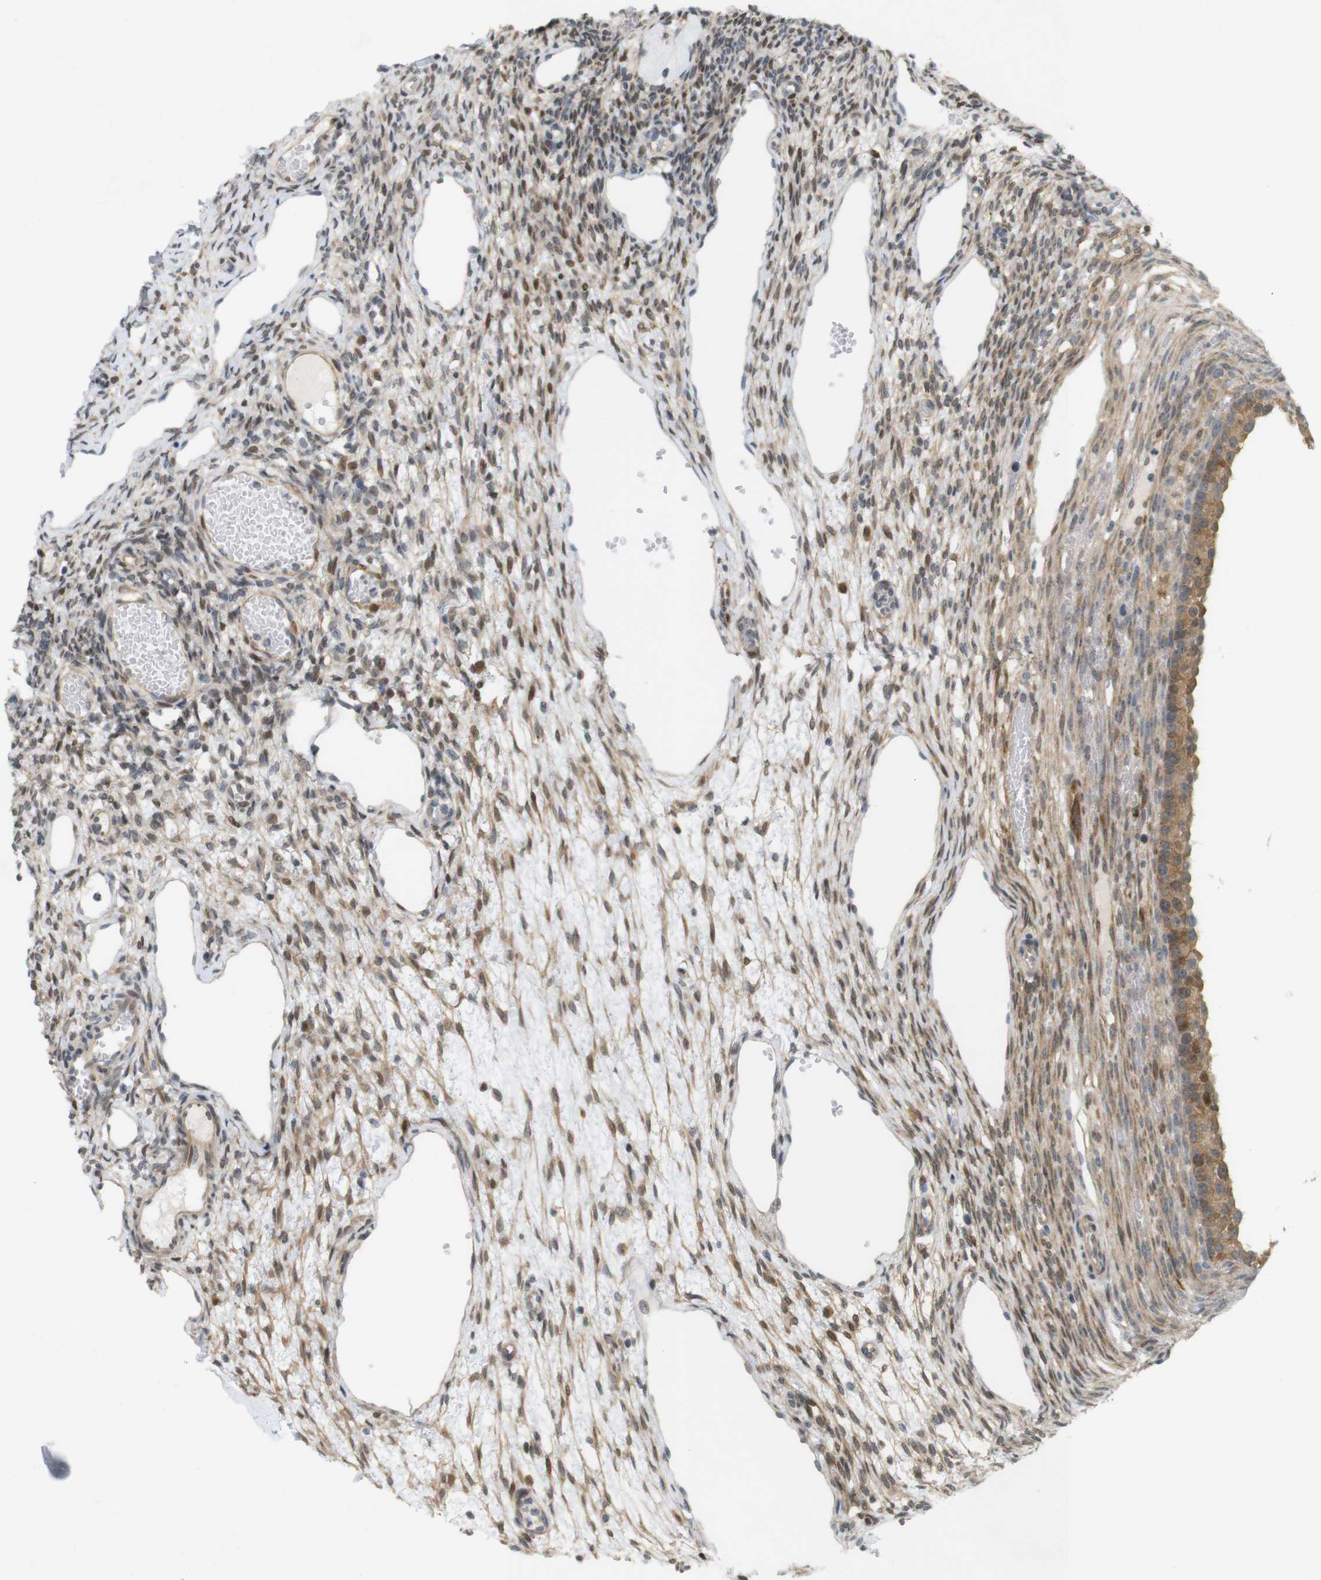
{"staining": {"intensity": "moderate", "quantity": "<25%", "location": "cytoplasmic/membranous,nuclear"}, "tissue": "ovary", "cell_type": "Ovarian stroma cells", "image_type": "normal", "snomed": [{"axis": "morphology", "description": "Normal tissue, NOS"}, {"axis": "topography", "description": "Ovary"}], "caption": "Ovarian stroma cells exhibit moderate cytoplasmic/membranous,nuclear staining in approximately <25% of cells in benign ovary.", "gene": "PPP1R14A", "patient": {"sex": "female", "age": 33}}